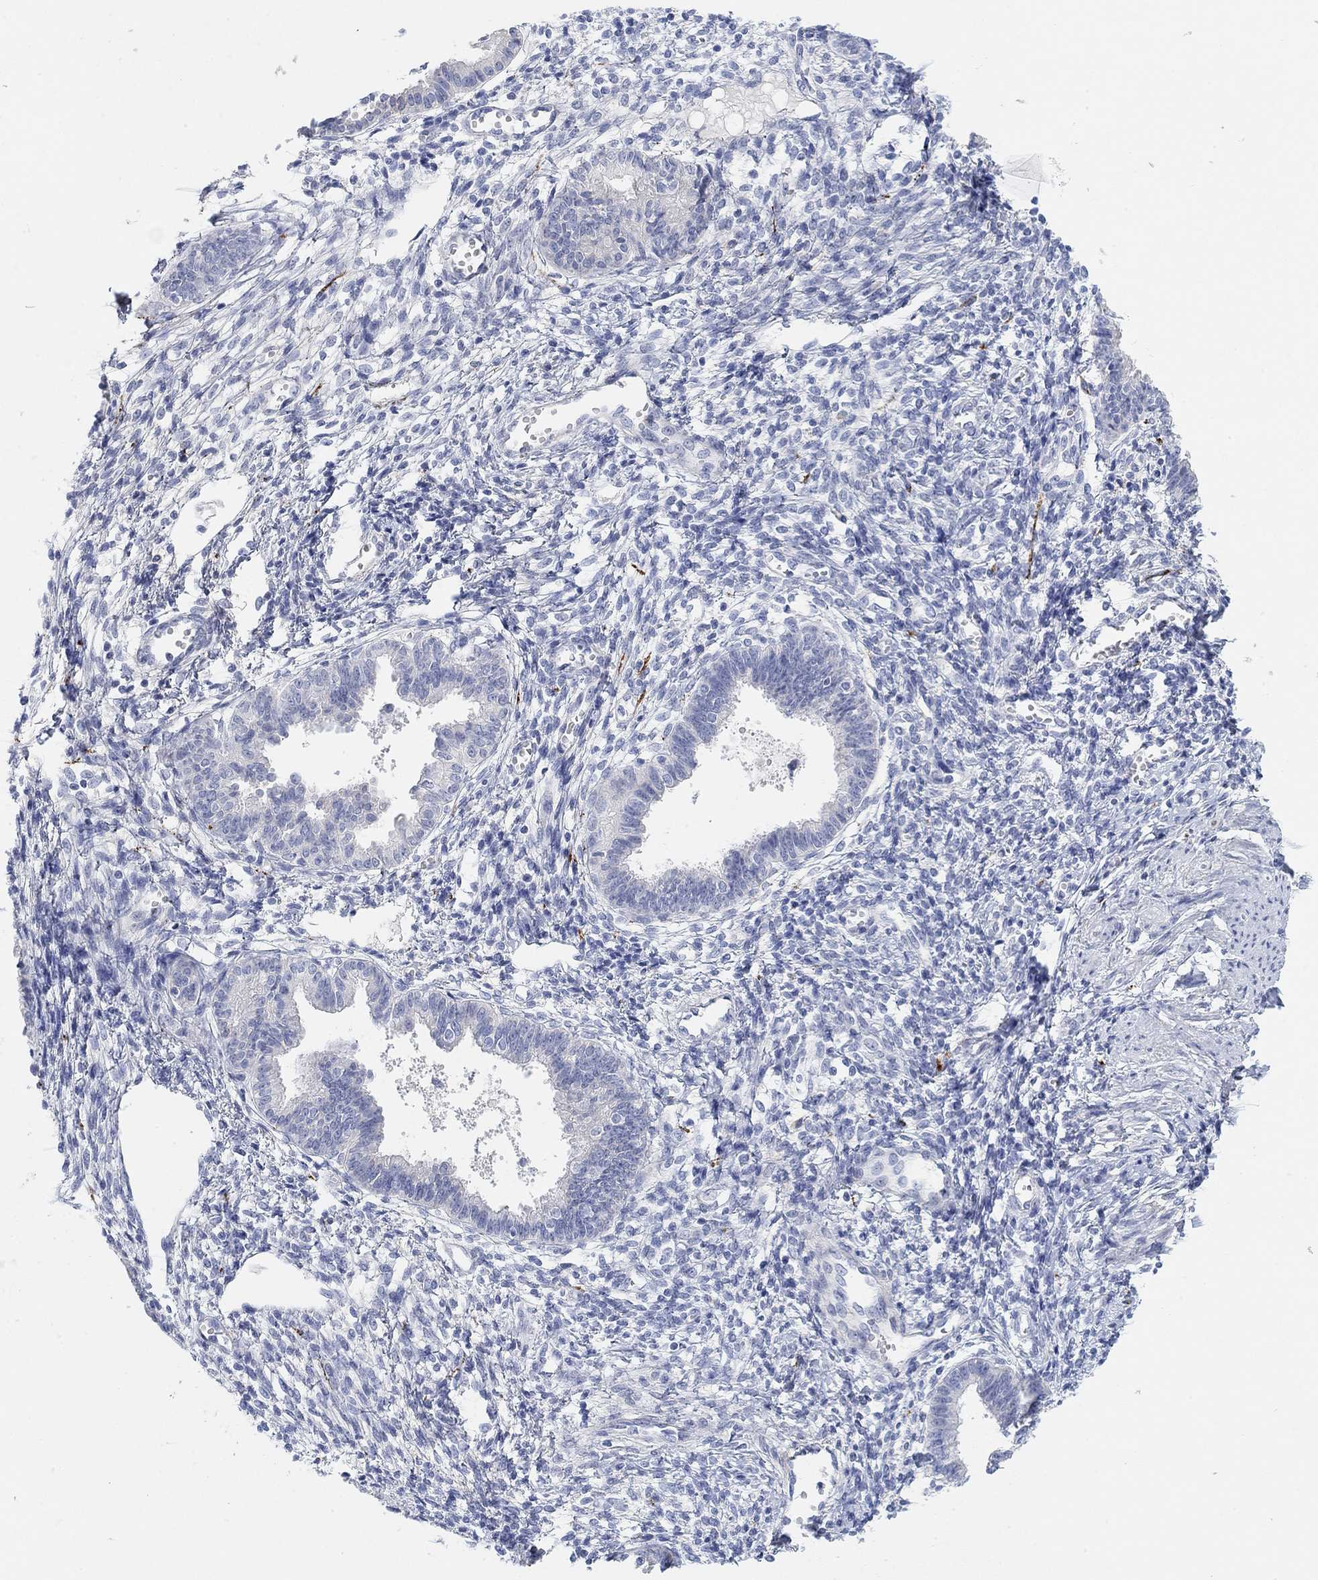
{"staining": {"intensity": "negative", "quantity": "none", "location": "none"}, "tissue": "endometrium", "cell_type": "Cells in endometrial stroma", "image_type": "normal", "snomed": [{"axis": "morphology", "description": "Normal tissue, NOS"}, {"axis": "topography", "description": "Cervix"}, {"axis": "topography", "description": "Endometrium"}], "caption": "Immunohistochemistry (IHC) image of benign endometrium: human endometrium stained with DAB (3,3'-diaminobenzidine) shows no significant protein expression in cells in endometrial stroma. (Stains: DAB (3,3'-diaminobenzidine) immunohistochemistry with hematoxylin counter stain, Microscopy: brightfield microscopy at high magnification).", "gene": "VAT1L", "patient": {"sex": "female", "age": 37}}